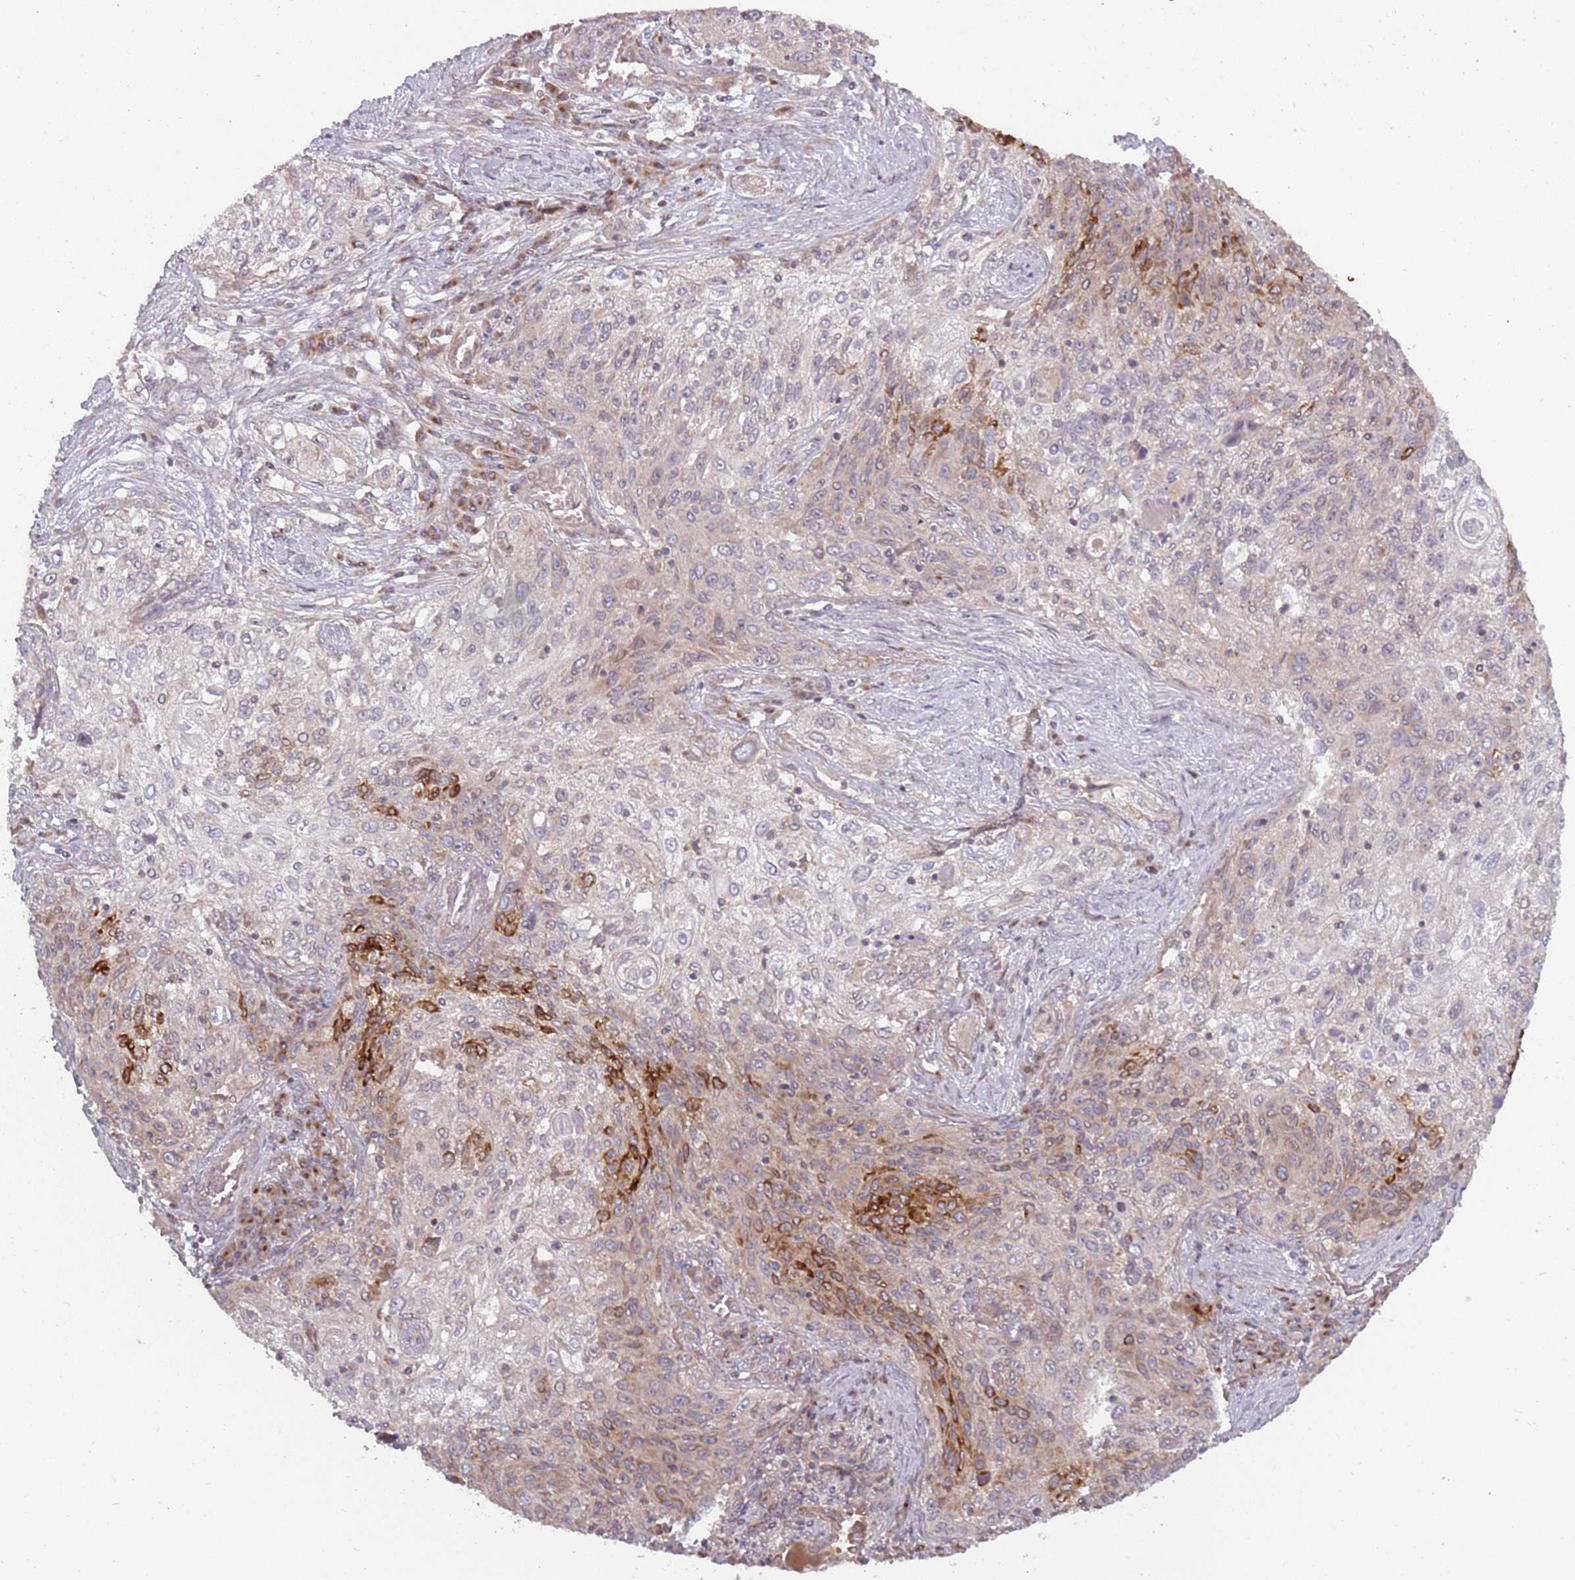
{"staining": {"intensity": "negative", "quantity": "none", "location": "none"}, "tissue": "lung cancer", "cell_type": "Tumor cells", "image_type": "cancer", "snomed": [{"axis": "morphology", "description": "Squamous cell carcinoma, NOS"}, {"axis": "topography", "description": "Lung"}], "caption": "Tumor cells show no significant protein positivity in squamous cell carcinoma (lung).", "gene": "PLD6", "patient": {"sex": "female", "age": 69}}